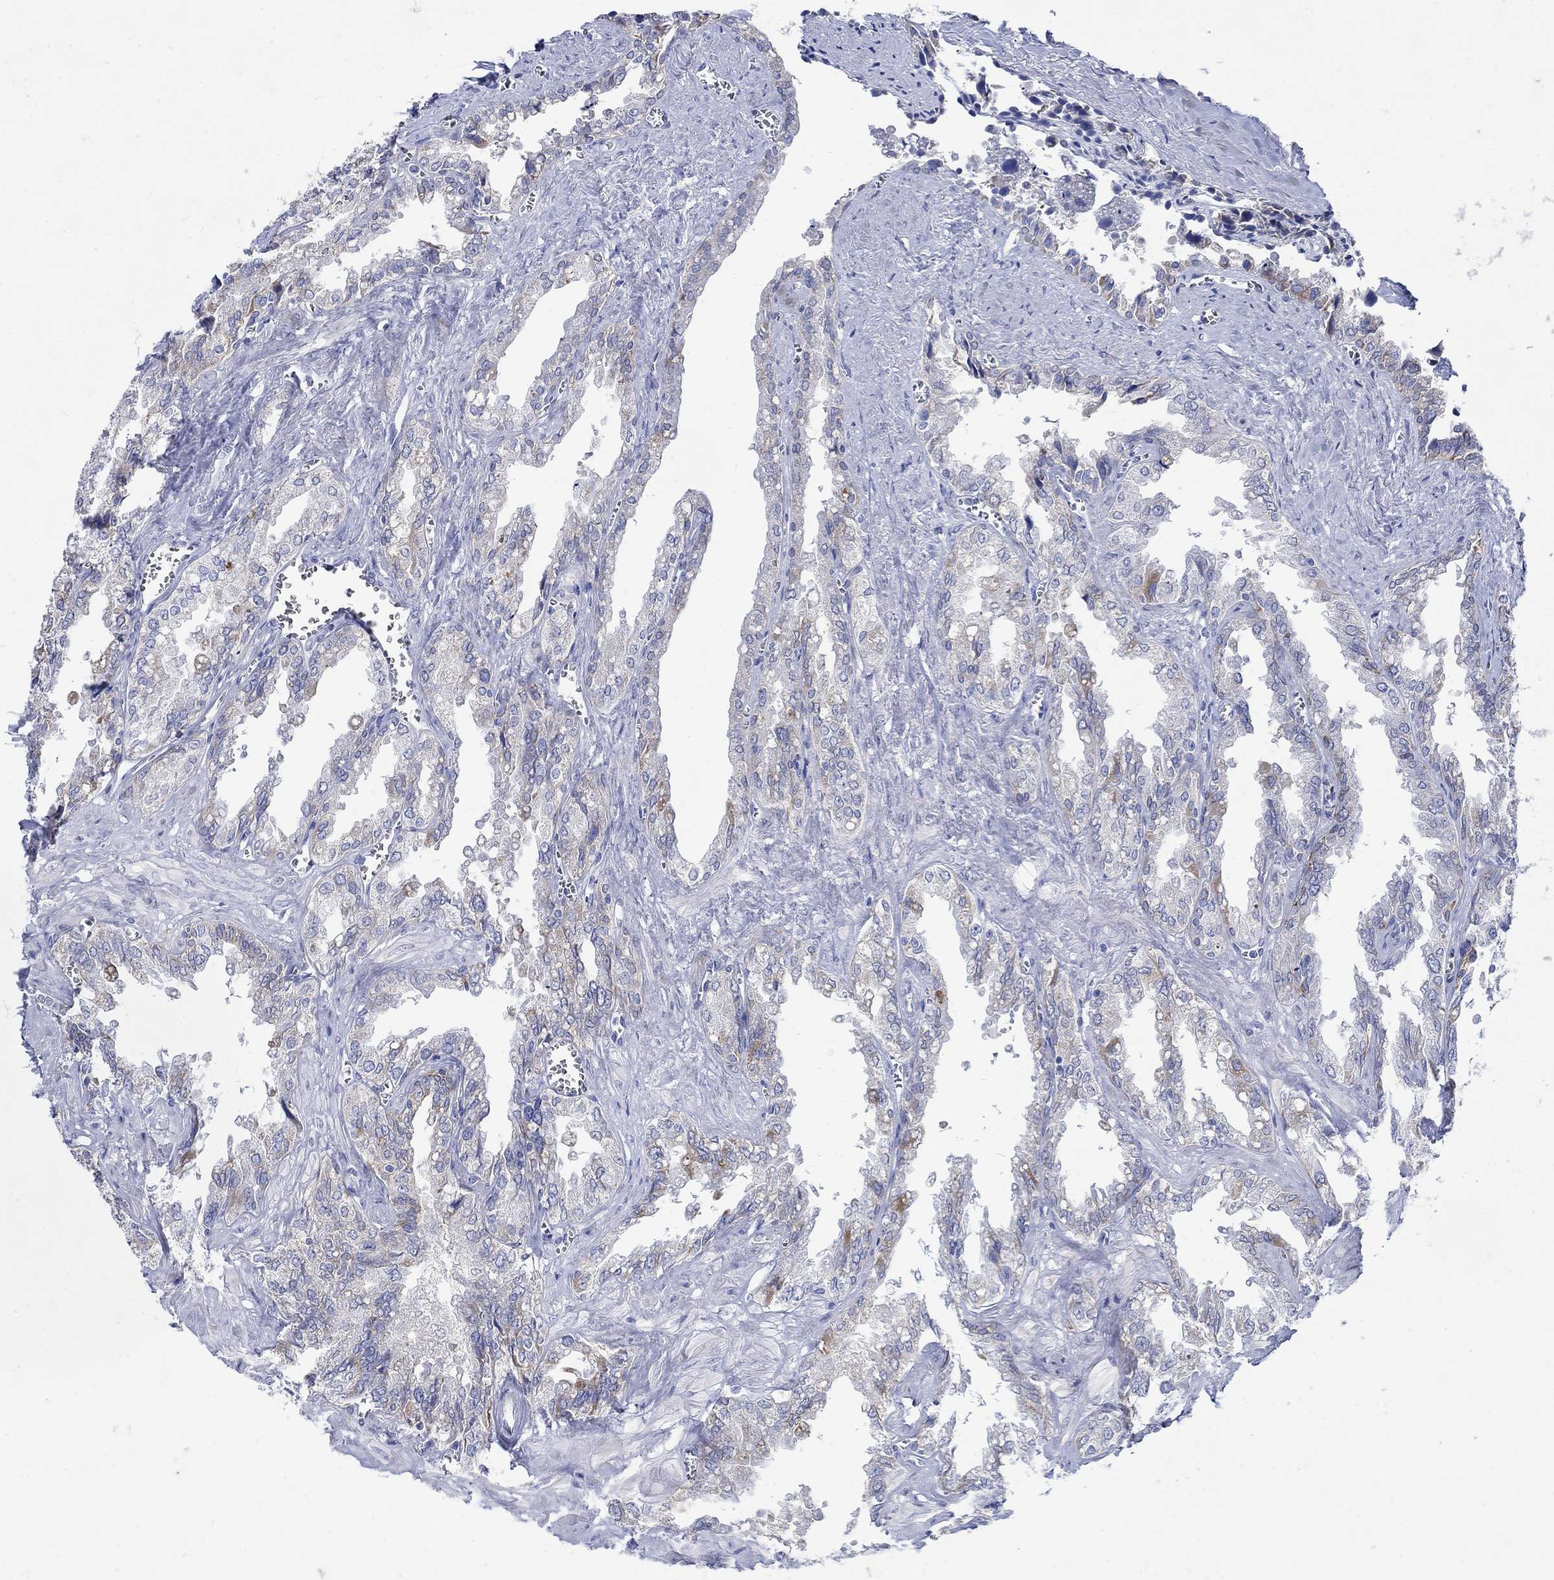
{"staining": {"intensity": "weak", "quantity": "<25%", "location": "cytoplasmic/membranous"}, "tissue": "seminal vesicle", "cell_type": "Glandular cells", "image_type": "normal", "snomed": [{"axis": "morphology", "description": "Normal tissue, NOS"}, {"axis": "topography", "description": "Seminal veicle"}], "caption": "Immunohistochemical staining of unremarkable human seminal vesicle reveals no significant expression in glandular cells.", "gene": "ZDHHC14", "patient": {"sex": "male", "age": 67}}